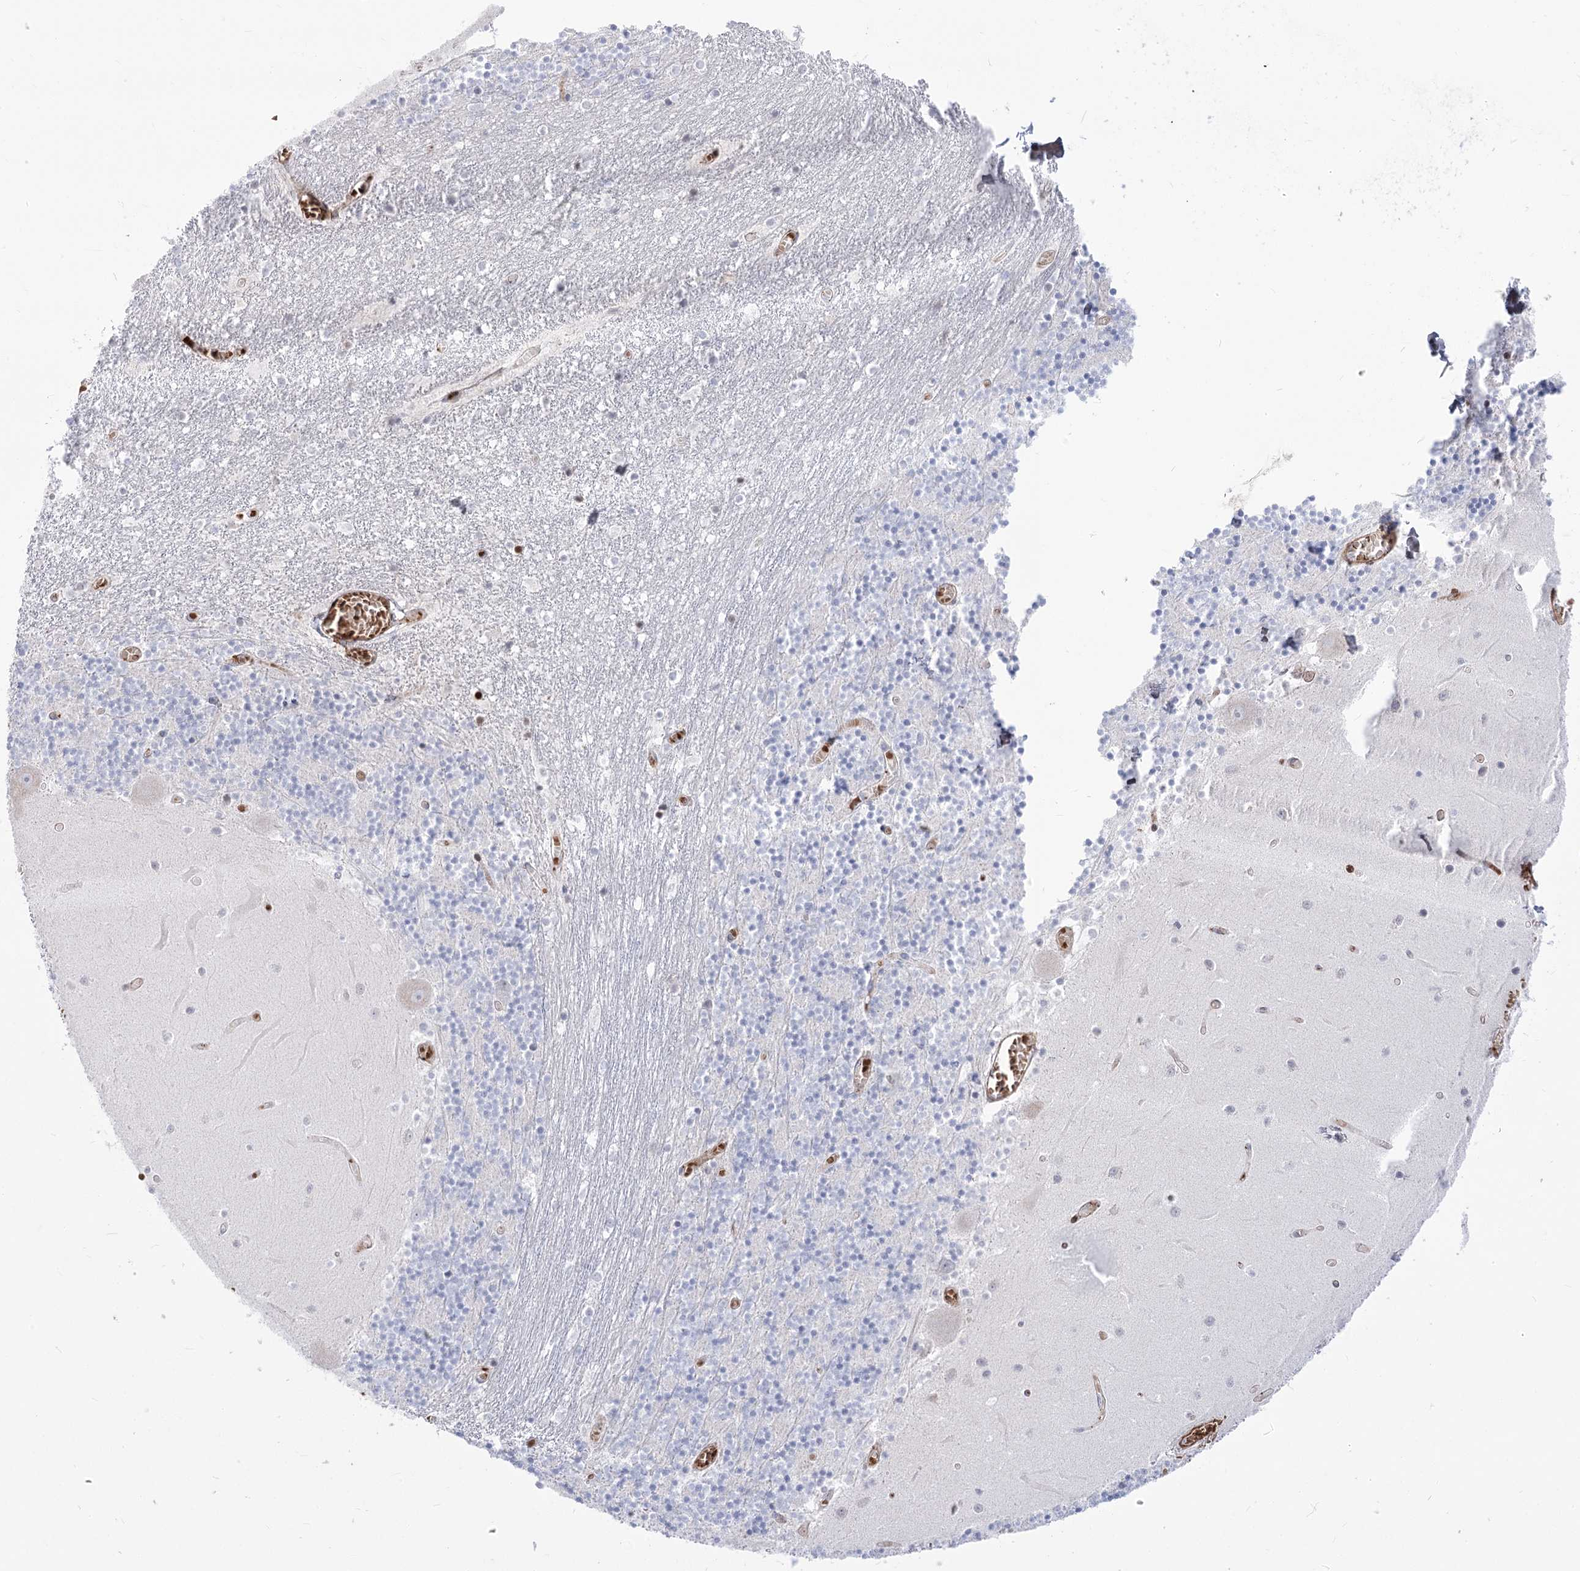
{"staining": {"intensity": "negative", "quantity": "none", "location": "none"}, "tissue": "cerebellum", "cell_type": "Cells in granular layer", "image_type": "normal", "snomed": [{"axis": "morphology", "description": "Normal tissue, NOS"}, {"axis": "topography", "description": "Cerebellum"}], "caption": "Immunohistochemistry (IHC) of normal cerebellum exhibits no staining in cells in granular layer.", "gene": "ANKRD23", "patient": {"sex": "female", "age": 28}}